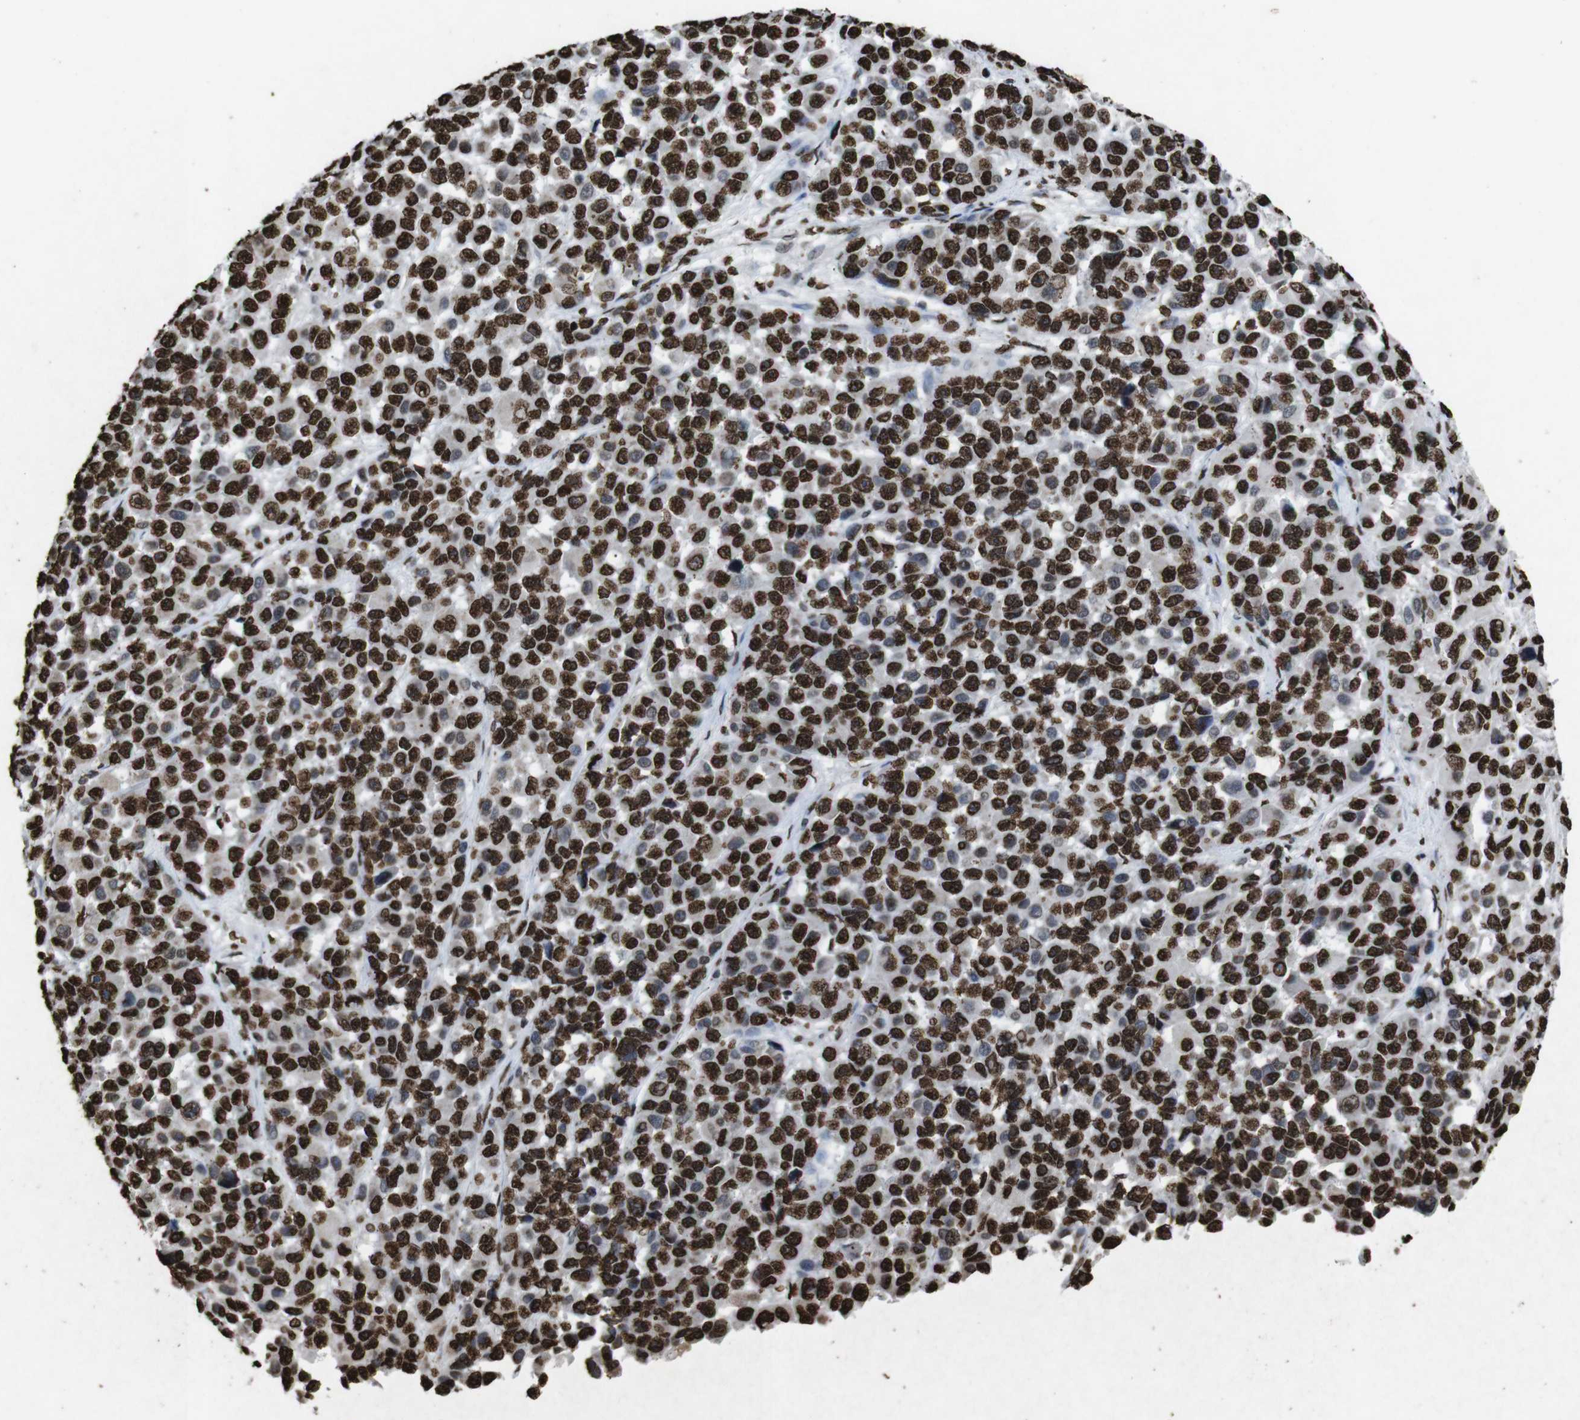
{"staining": {"intensity": "strong", "quantity": ">75%", "location": "nuclear"}, "tissue": "melanoma", "cell_type": "Tumor cells", "image_type": "cancer", "snomed": [{"axis": "morphology", "description": "Malignant melanoma, NOS"}, {"axis": "topography", "description": "Skin"}], "caption": "A brown stain highlights strong nuclear expression of a protein in human melanoma tumor cells.", "gene": "MDM2", "patient": {"sex": "male", "age": 53}}